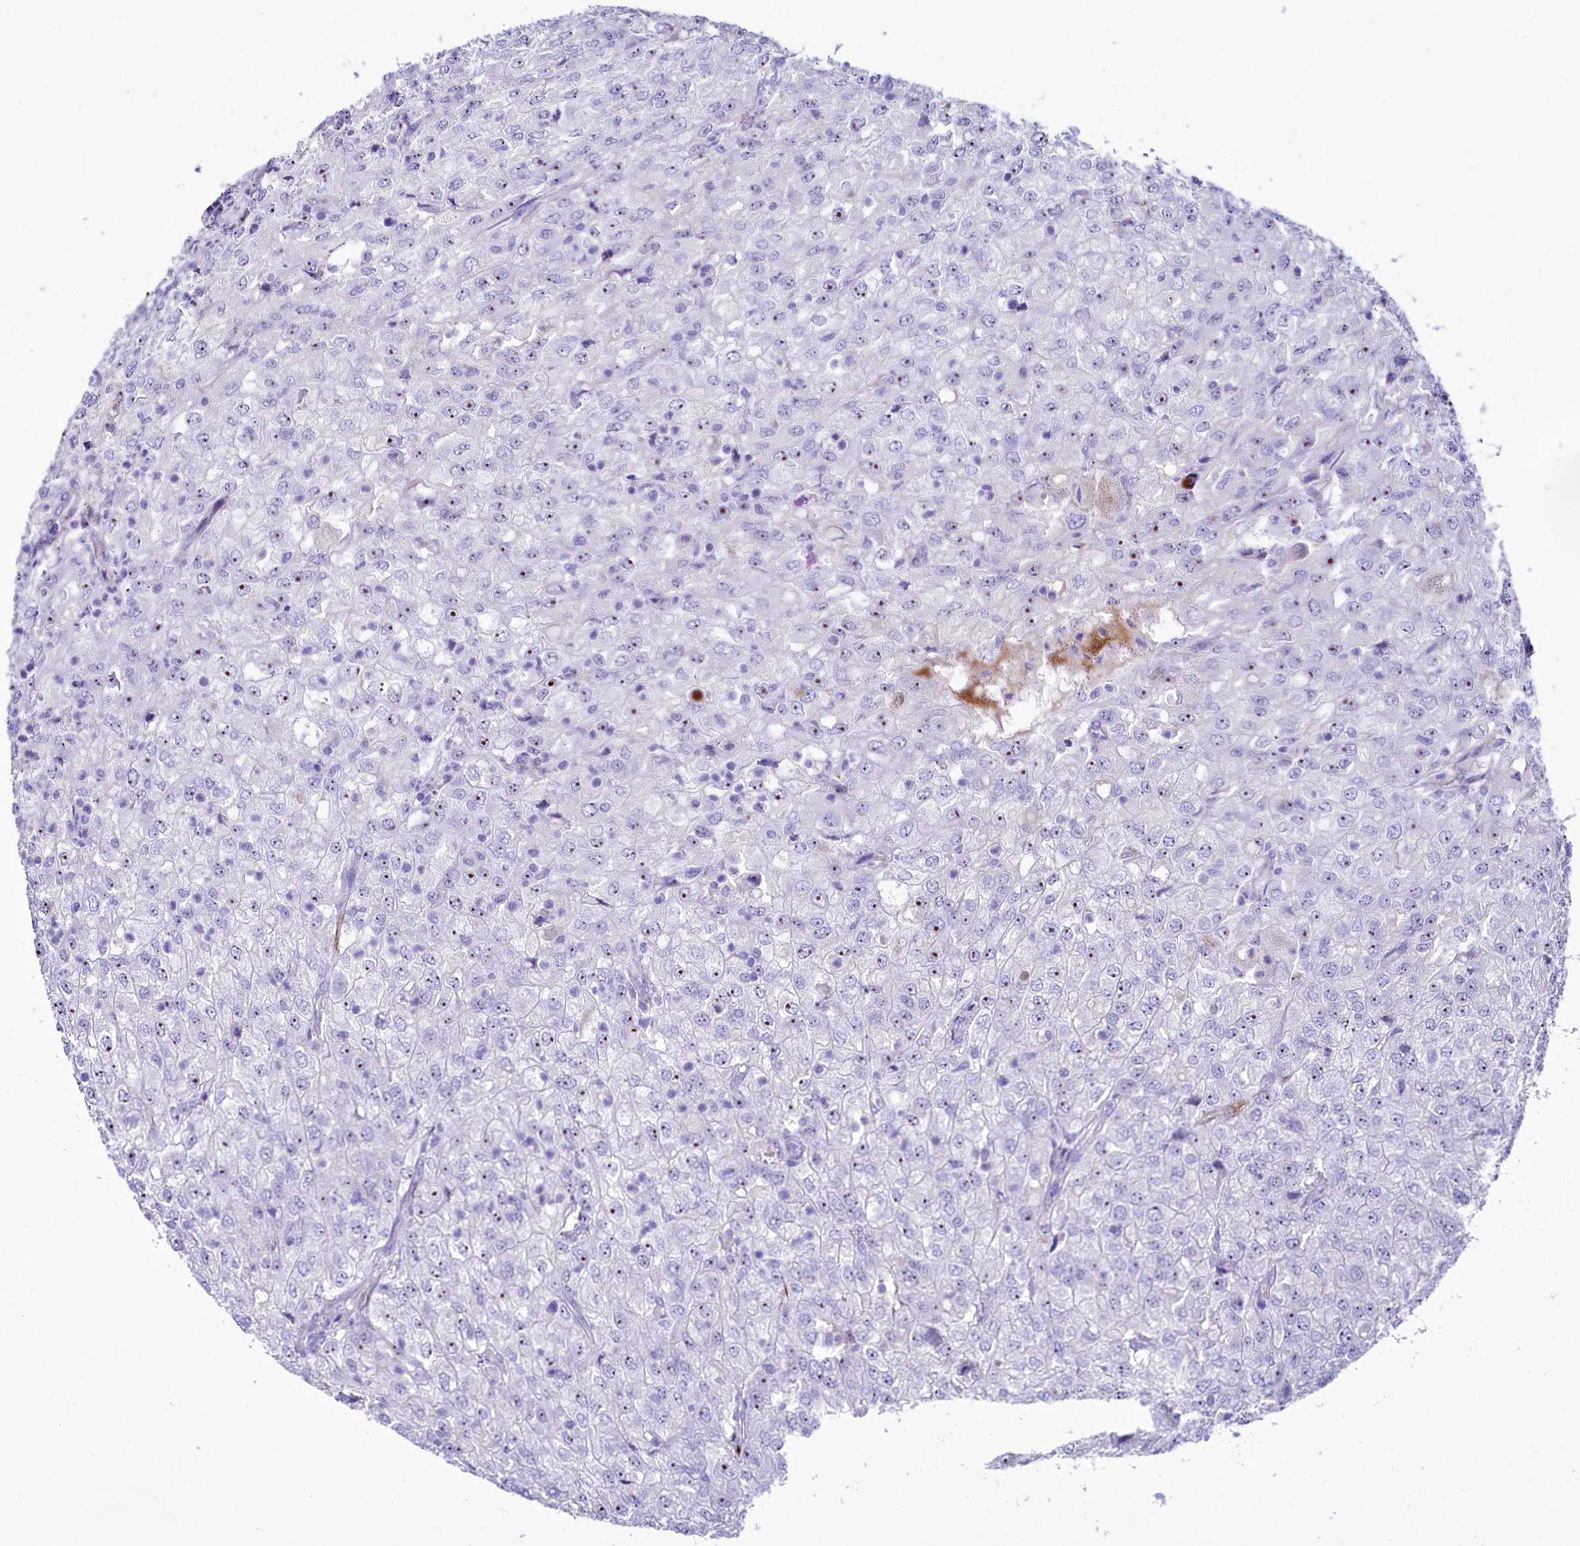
{"staining": {"intensity": "weak", "quantity": "25%-75%", "location": "nuclear"}, "tissue": "renal cancer", "cell_type": "Tumor cells", "image_type": "cancer", "snomed": [{"axis": "morphology", "description": "Adenocarcinoma, NOS"}, {"axis": "topography", "description": "Kidney"}], "caption": "Renal cancer was stained to show a protein in brown. There is low levels of weak nuclear expression in approximately 25%-75% of tumor cells.", "gene": "SH3TC2", "patient": {"sex": "female", "age": 54}}